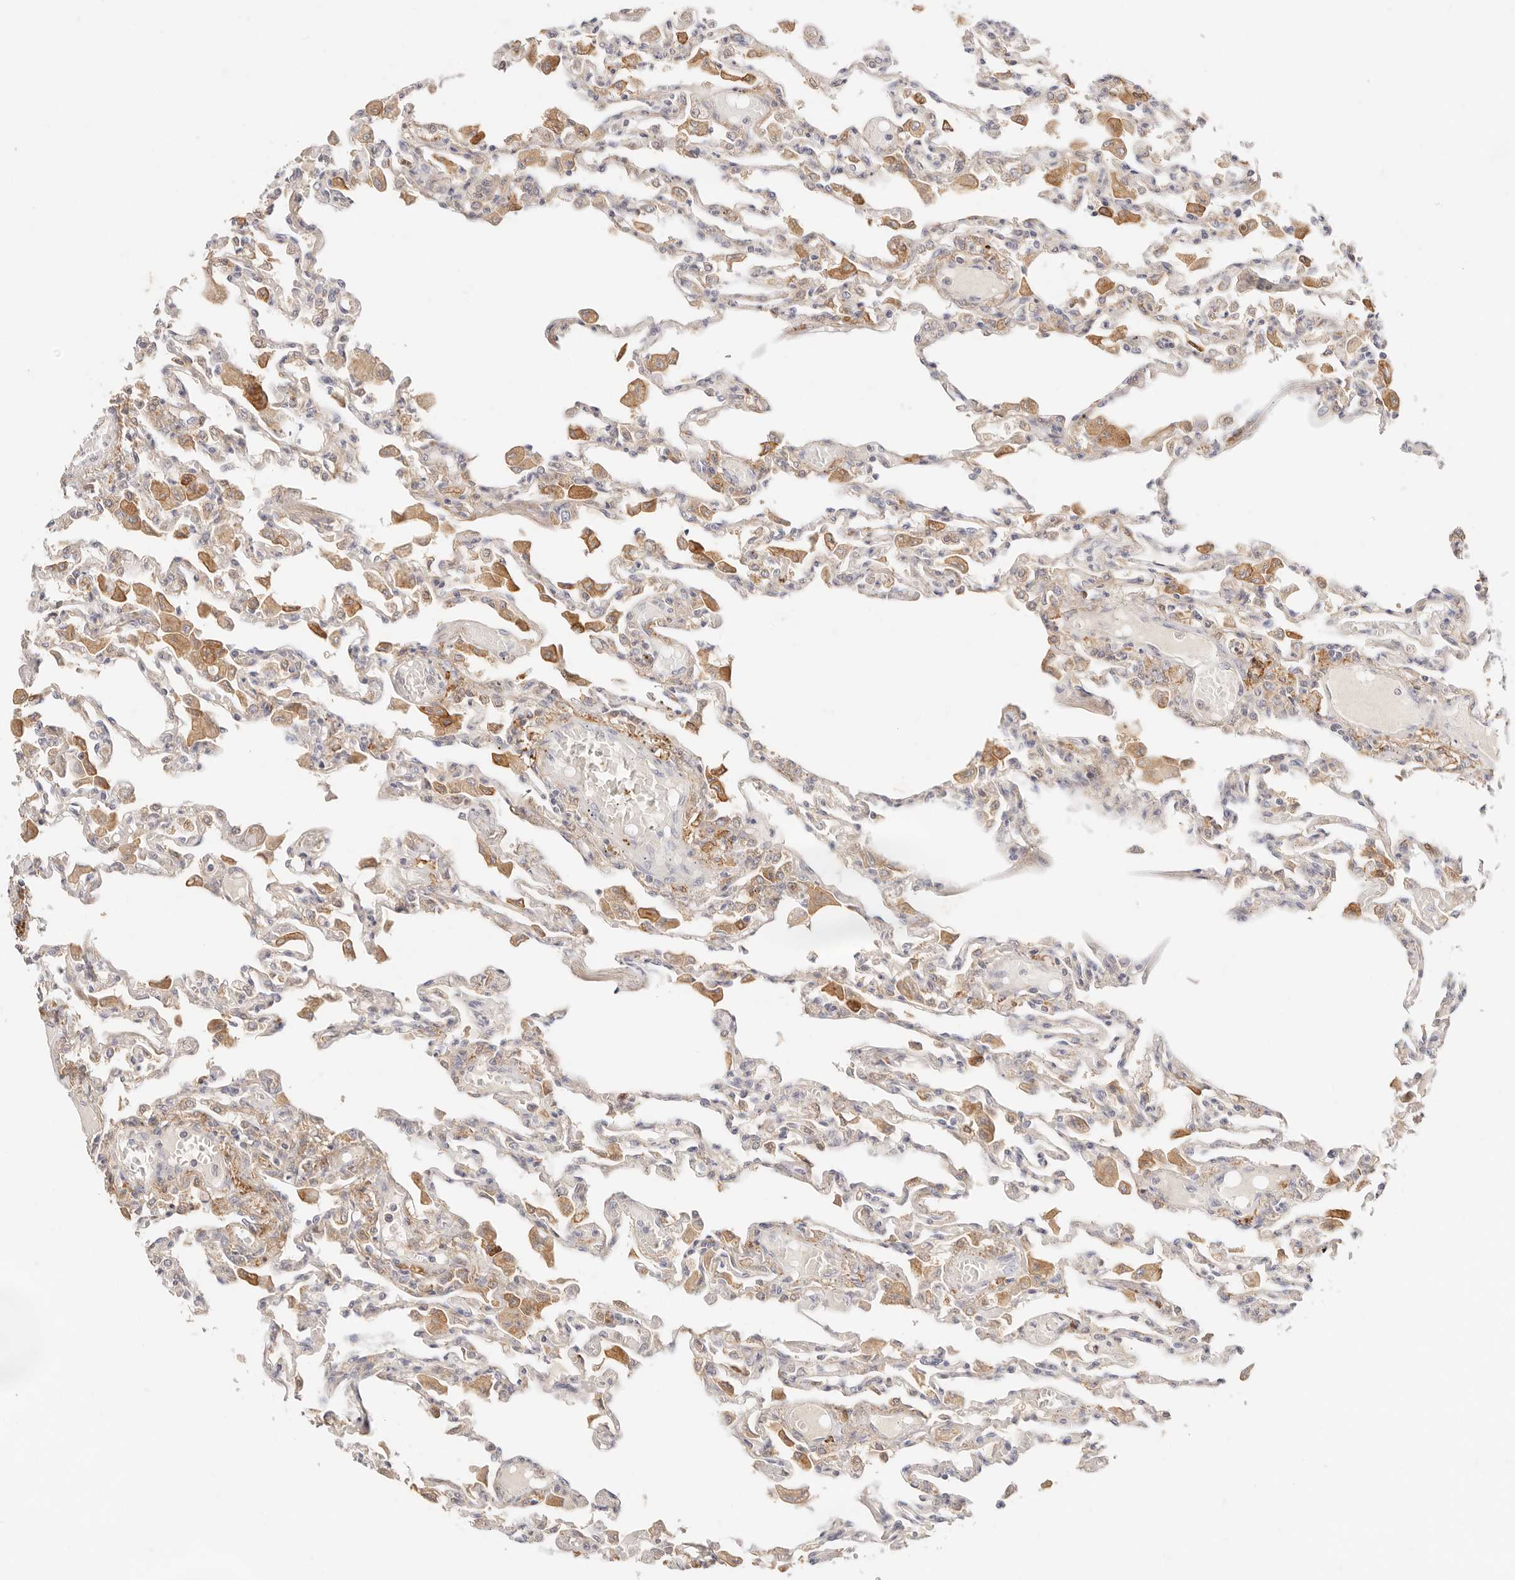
{"staining": {"intensity": "moderate", "quantity": "<25%", "location": "cytoplasmic/membranous"}, "tissue": "lung", "cell_type": "Alveolar cells", "image_type": "normal", "snomed": [{"axis": "morphology", "description": "Normal tissue, NOS"}, {"axis": "topography", "description": "Bronchus"}, {"axis": "topography", "description": "Lung"}], "caption": "Protein staining displays moderate cytoplasmic/membranous positivity in about <25% of alveolar cells in normal lung.", "gene": "HK2", "patient": {"sex": "female", "age": 49}}